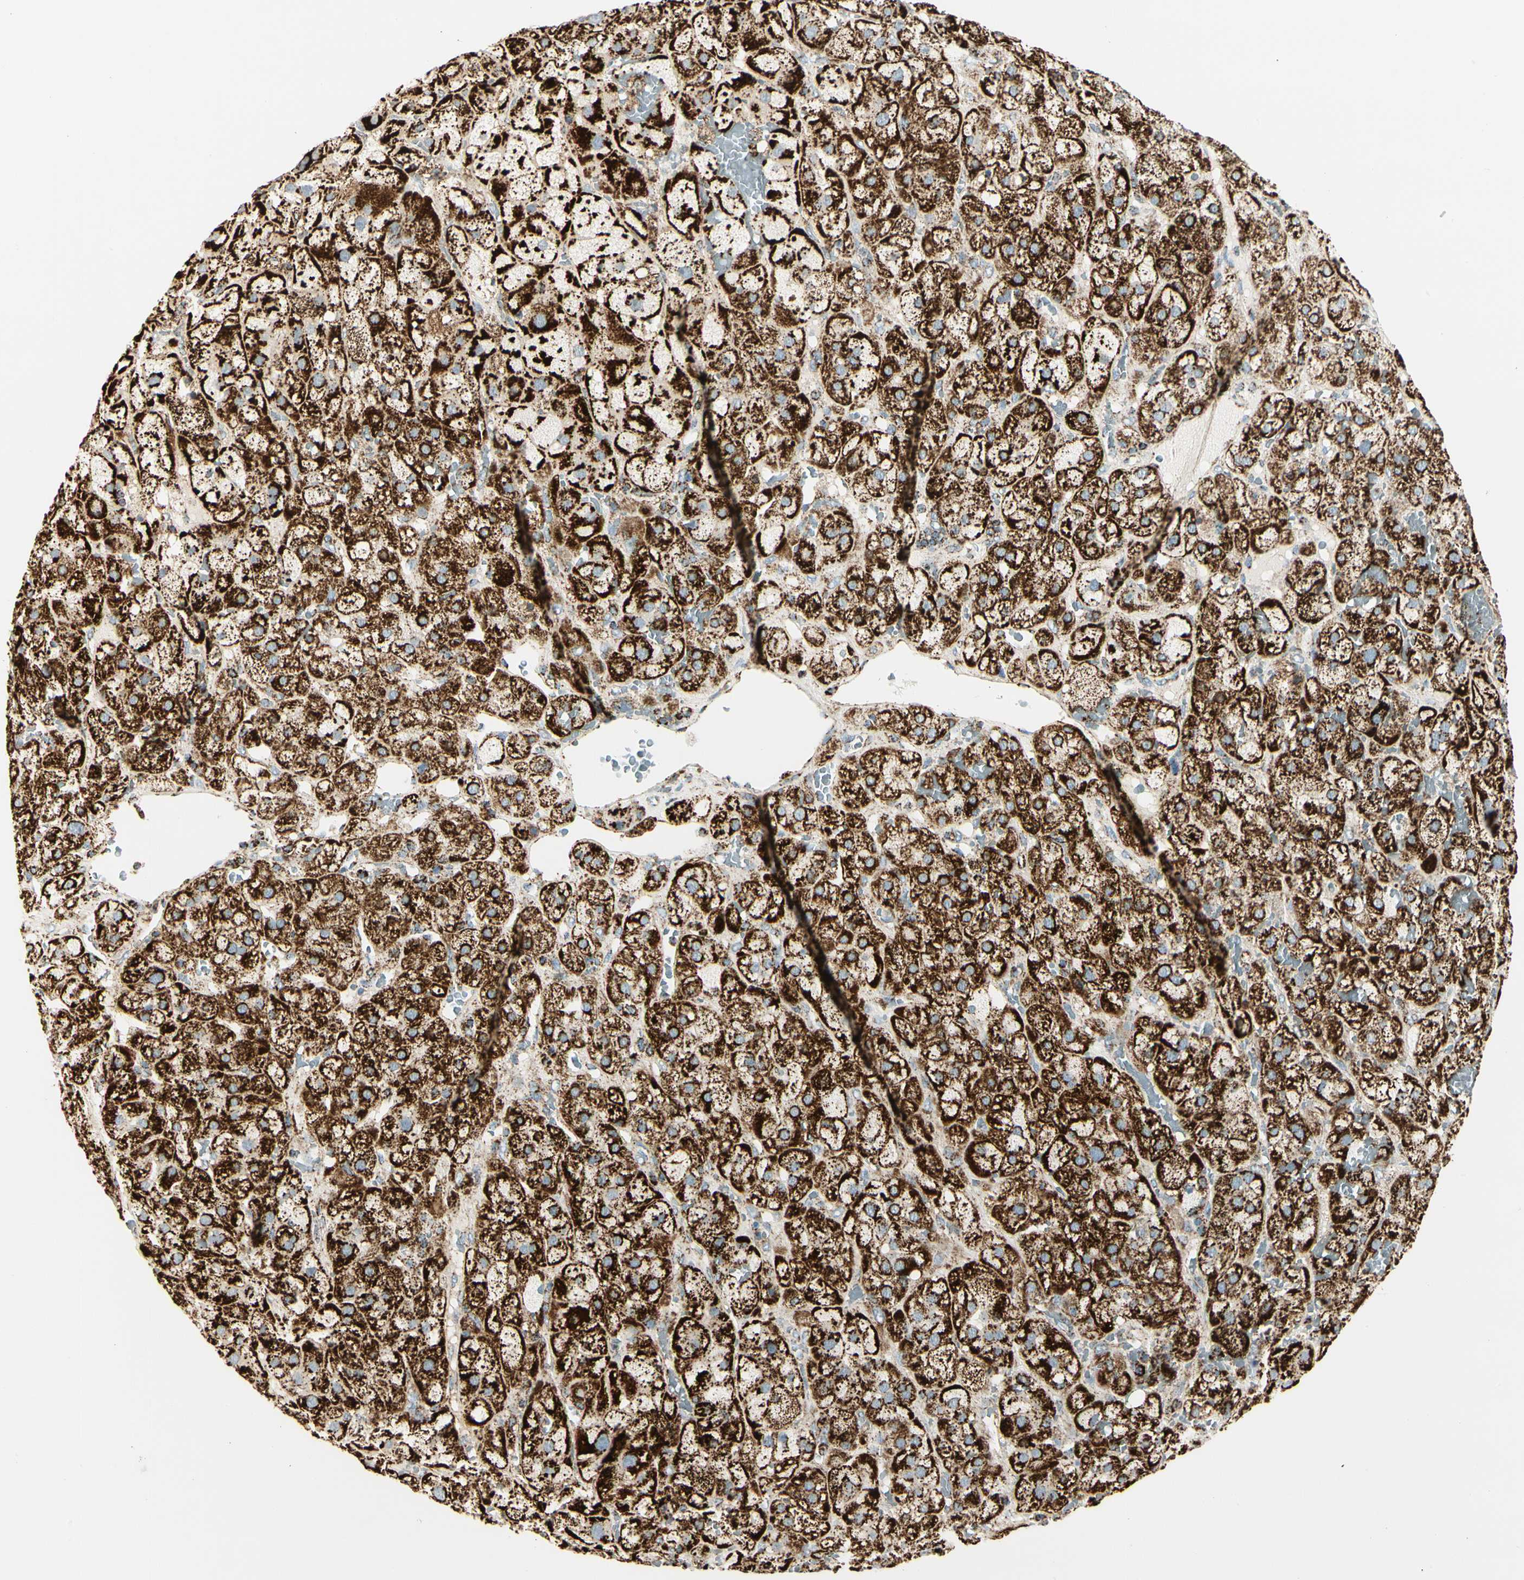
{"staining": {"intensity": "strong", "quantity": ">75%", "location": "cytoplasmic/membranous"}, "tissue": "adrenal gland", "cell_type": "Glandular cells", "image_type": "normal", "snomed": [{"axis": "morphology", "description": "Normal tissue, NOS"}, {"axis": "topography", "description": "Adrenal gland"}], "caption": "About >75% of glandular cells in benign adrenal gland demonstrate strong cytoplasmic/membranous protein expression as visualized by brown immunohistochemical staining.", "gene": "ME2", "patient": {"sex": "female", "age": 47}}